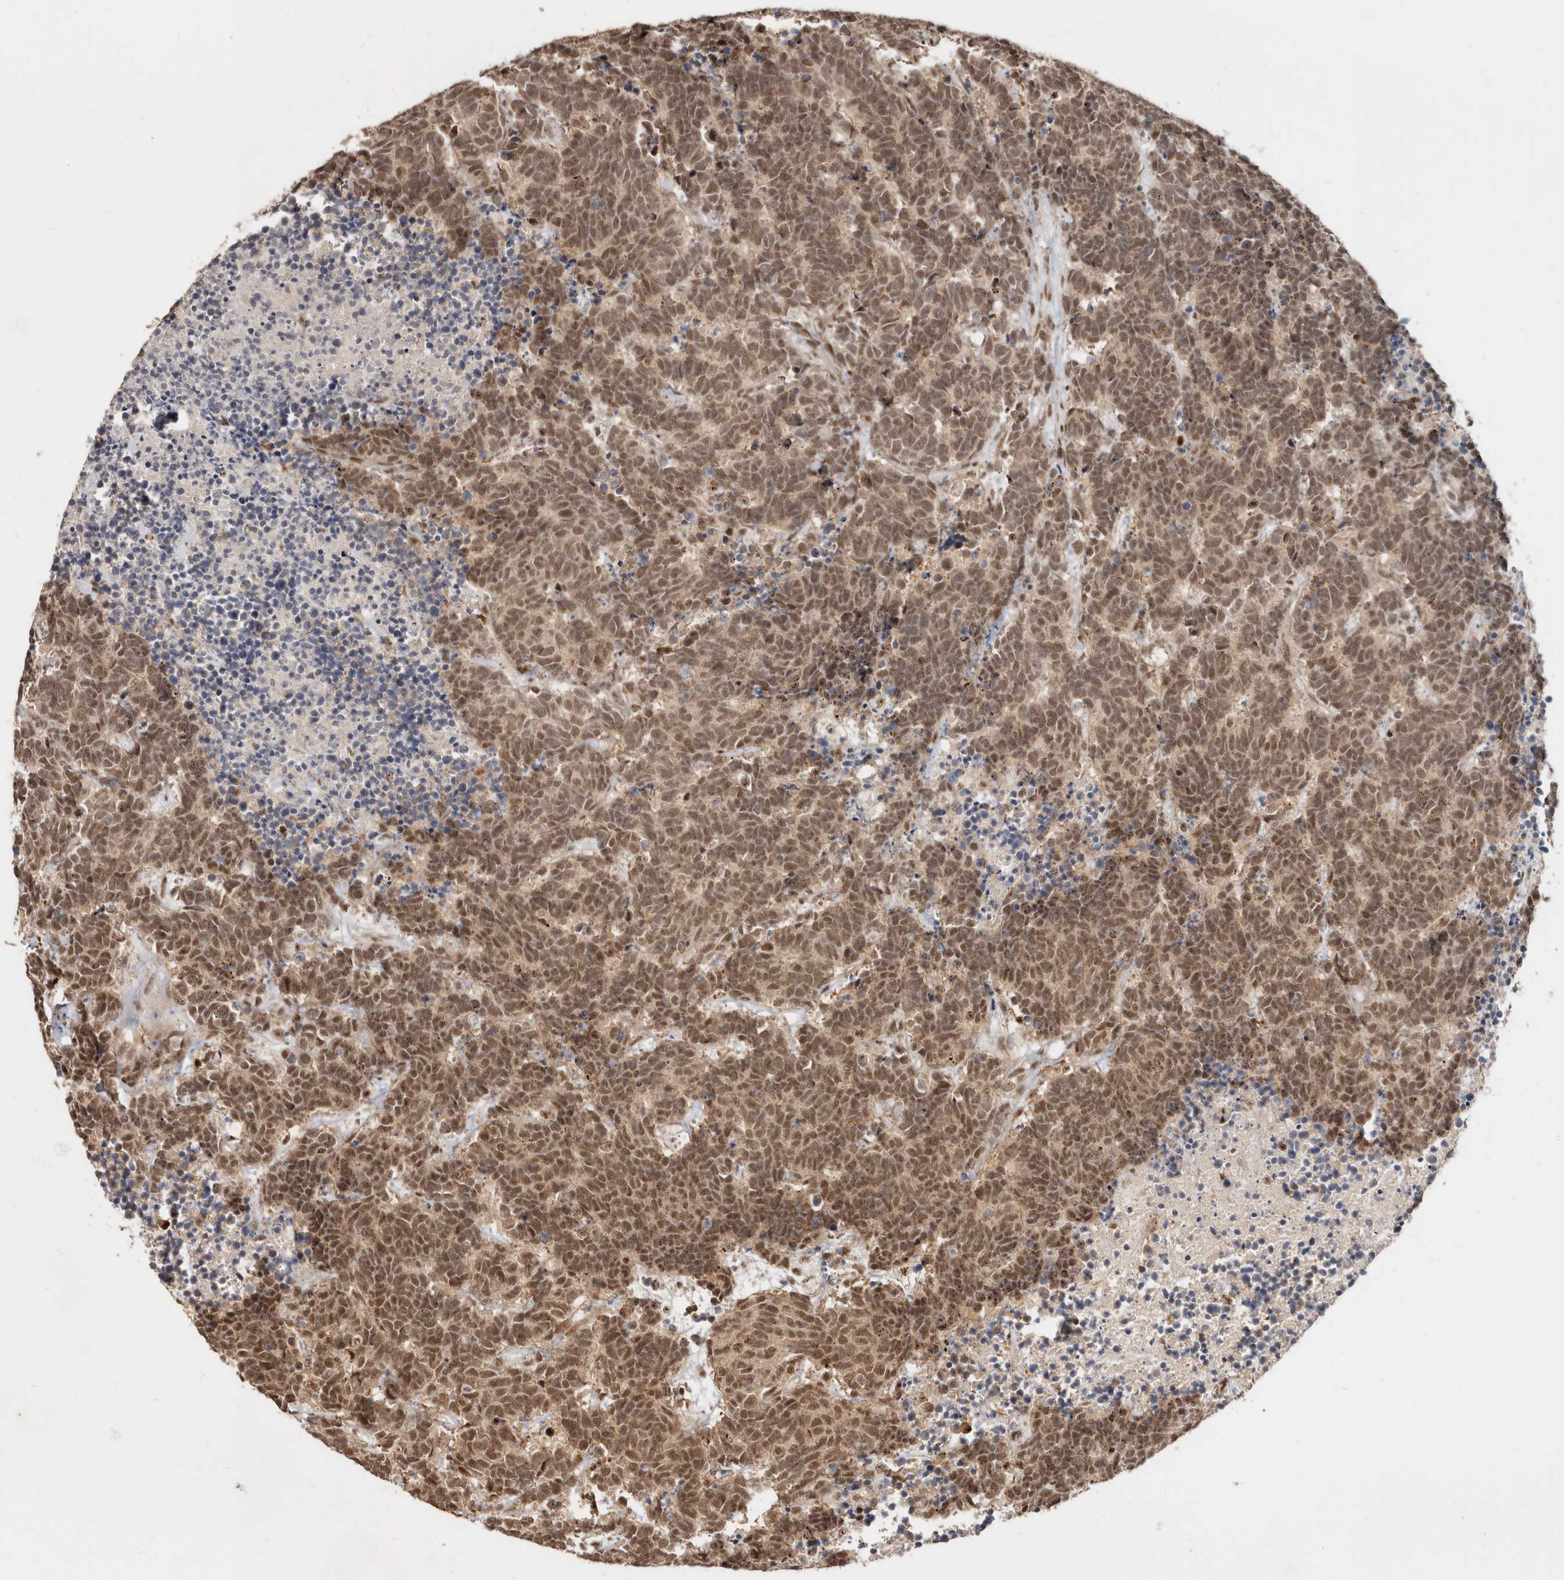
{"staining": {"intensity": "moderate", "quantity": ">75%", "location": "nuclear"}, "tissue": "carcinoid", "cell_type": "Tumor cells", "image_type": "cancer", "snomed": [{"axis": "morphology", "description": "Carcinoma, NOS"}, {"axis": "morphology", "description": "Carcinoid, malignant, NOS"}, {"axis": "topography", "description": "Urinary bladder"}], "caption": "Immunohistochemistry photomicrograph of neoplastic tissue: human carcinoid stained using immunohistochemistry (IHC) shows medium levels of moderate protein expression localized specifically in the nuclear of tumor cells, appearing as a nuclear brown color.", "gene": "GPBP1L1", "patient": {"sex": "male", "age": 57}}